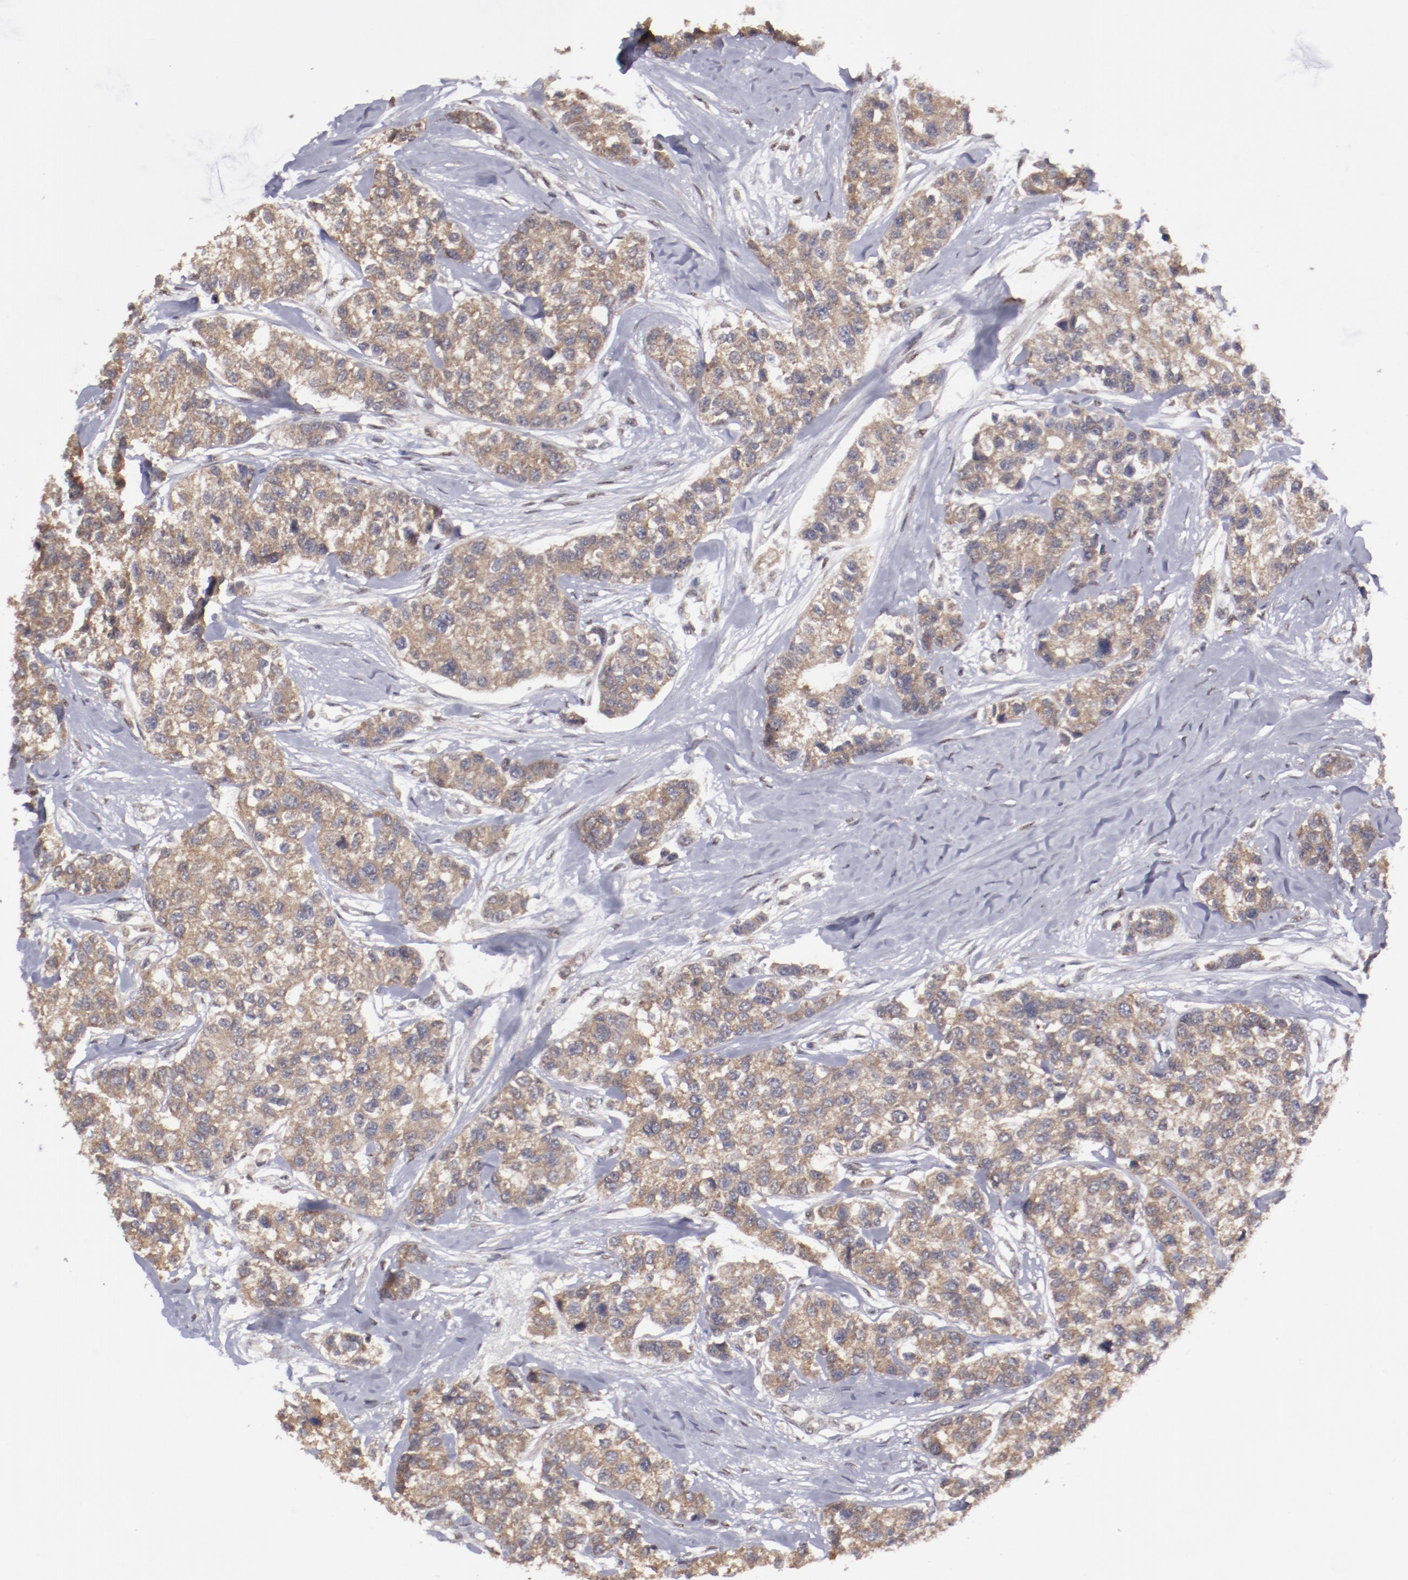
{"staining": {"intensity": "weak", "quantity": ">75%", "location": "cytoplasmic/membranous"}, "tissue": "breast cancer", "cell_type": "Tumor cells", "image_type": "cancer", "snomed": [{"axis": "morphology", "description": "Duct carcinoma"}, {"axis": "topography", "description": "Breast"}], "caption": "The histopathology image demonstrates a brown stain indicating the presence of a protein in the cytoplasmic/membranous of tumor cells in breast cancer (invasive ductal carcinoma).", "gene": "ARNT", "patient": {"sex": "female", "age": 51}}